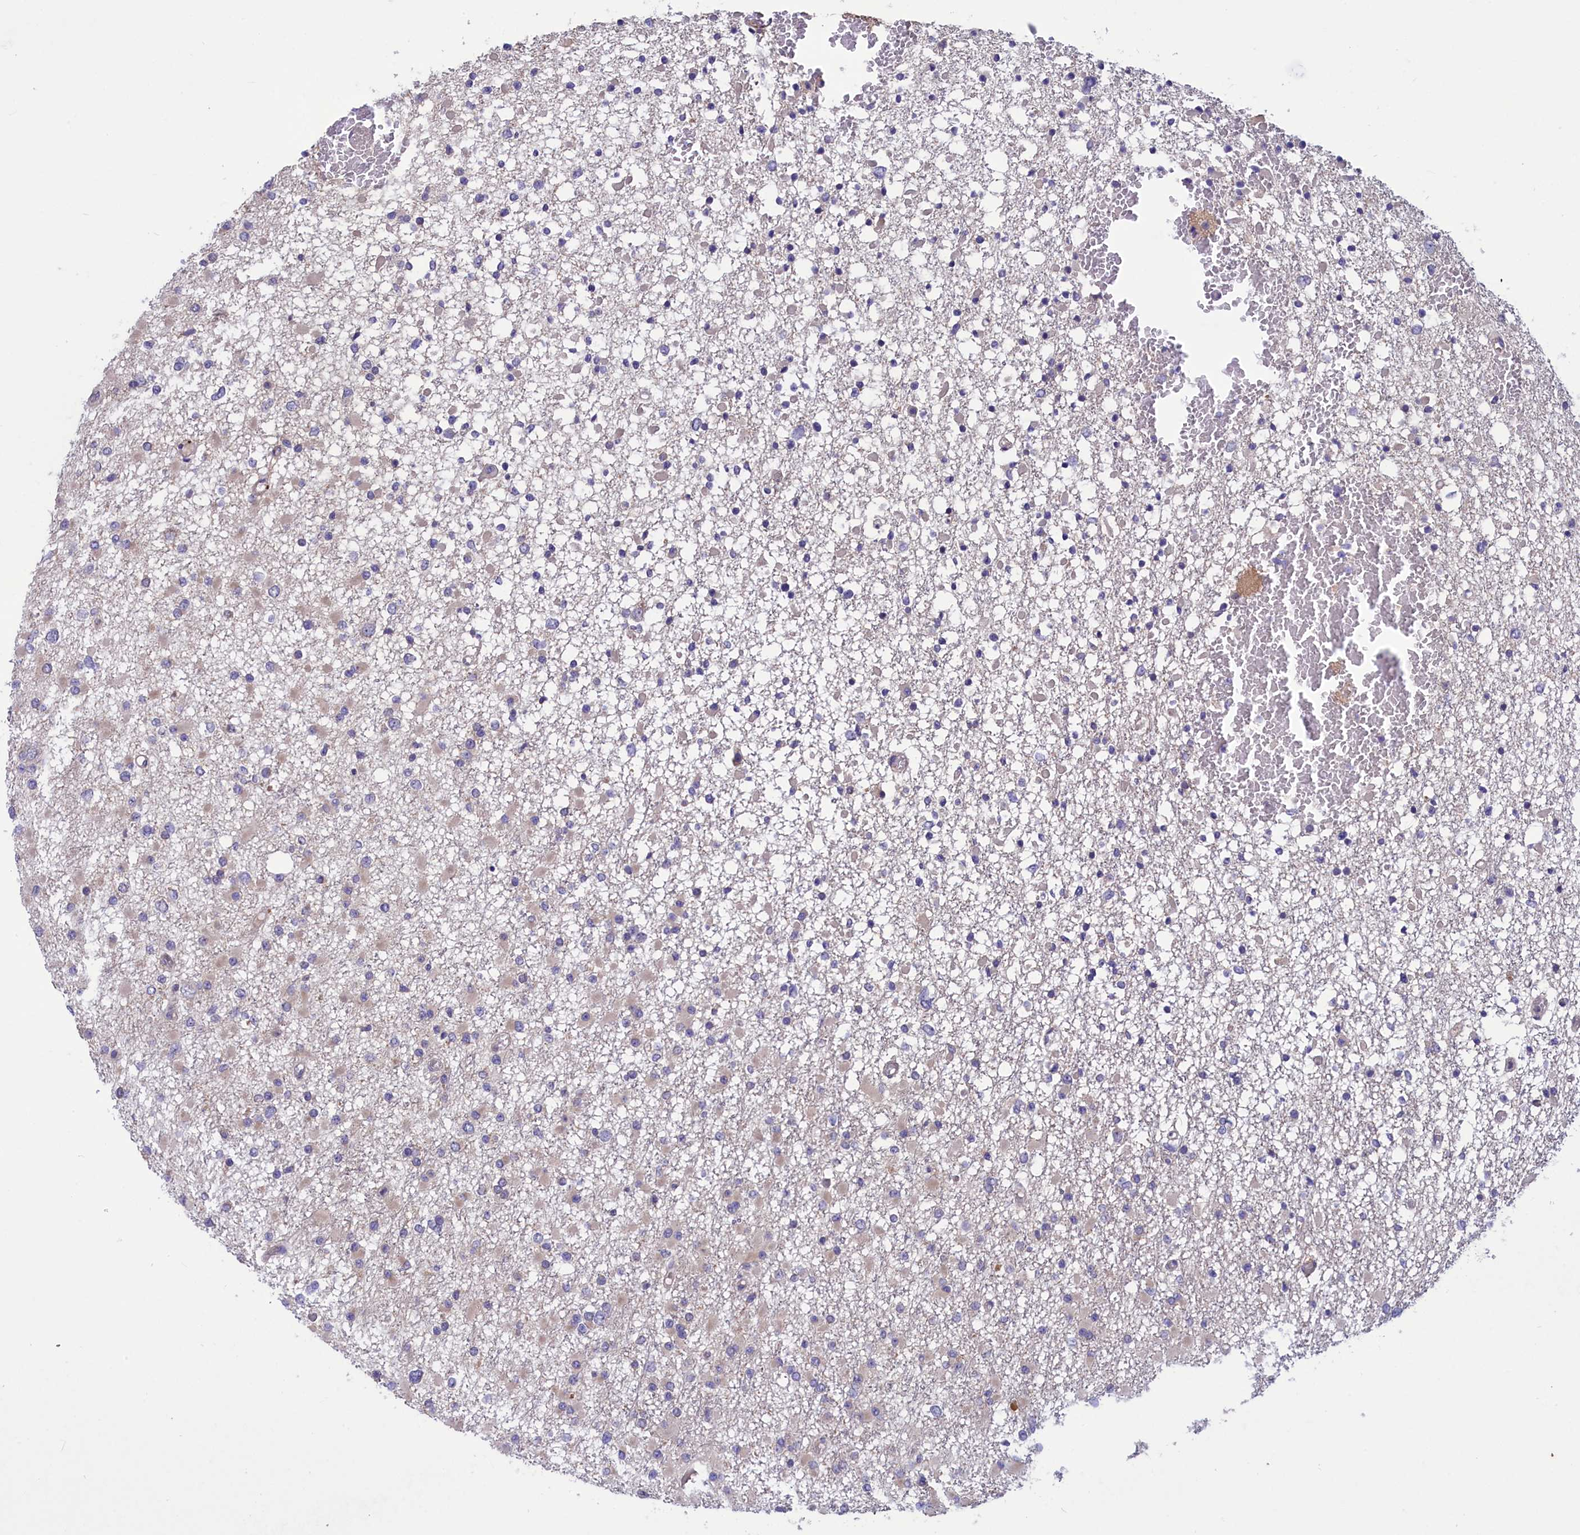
{"staining": {"intensity": "weak", "quantity": "<25%", "location": "cytoplasmic/membranous"}, "tissue": "glioma", "cell_type": "Tumor cells", "image_type": "cancer", "snomed": [{"axis": "morphology", "description": "Glioma, malignant, Low grade"}, {"axis": "topography", "description": "Brain"}], "caption": "Immunohistochemical staining of human glioma shows no significant expression in tumor cells.", "gene": "AMDHD2", "patient": {"sex": "female", "age": 22}}